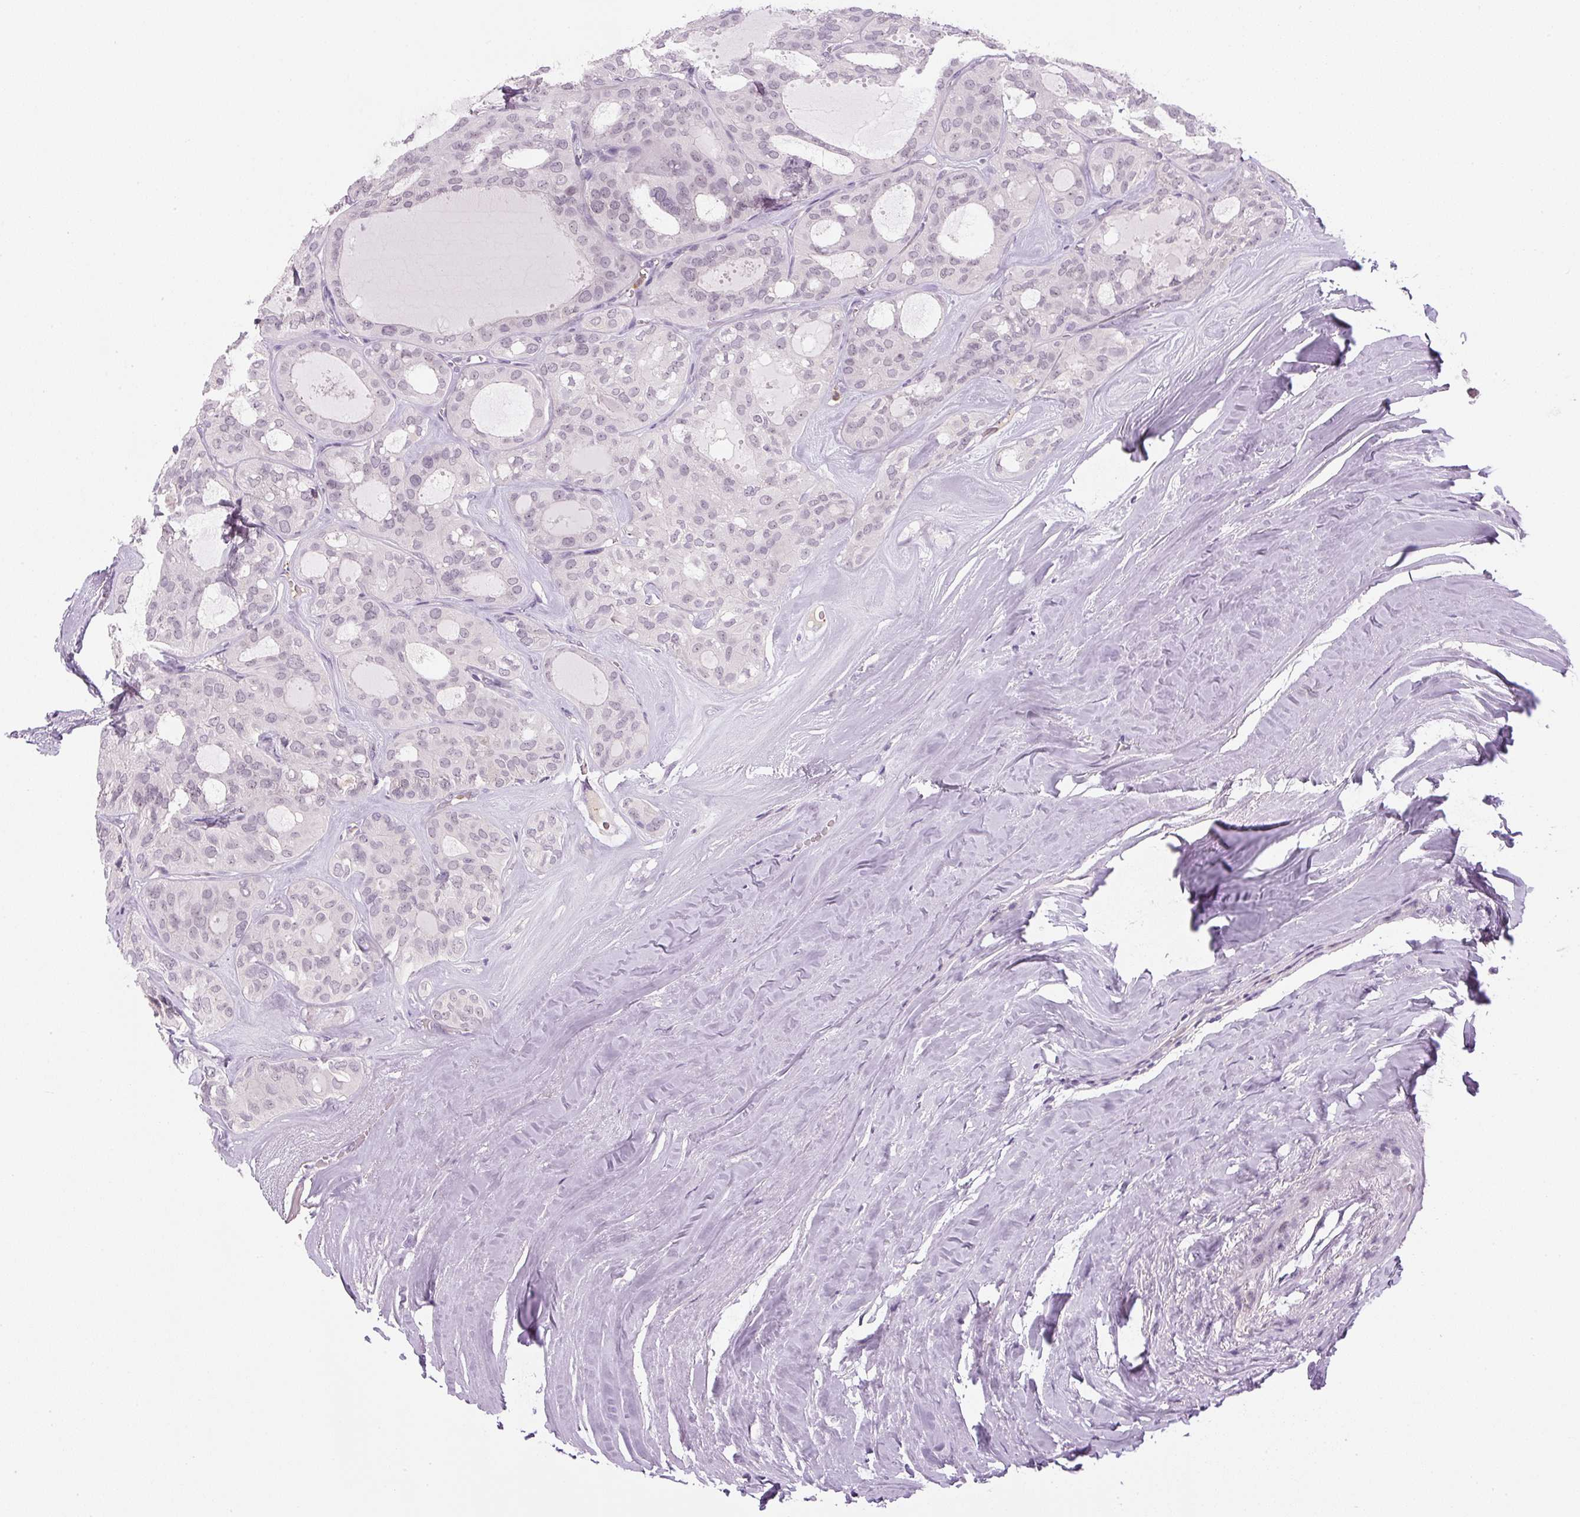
{"staining": {"intensity": "negative", "quantity": "none", "location": "none"}, "tissue": "thyroid cancer", "cell_type": "Tumor cells", "image_type": "cancer", "snomed": [{"axis": "morphology", "description": "Follicular adenoma carcinoma, NOS"}, {"axis": "topography", "description": "Thyroid gland"}], "caption": "Micrograph shows no significant protein staining in tumor cells of thyroid cancer. (DAB (3,3'-diaminobenzidine) IHC with hematoxylin counter stain).", "gene": "SGF29", "patient": {"sex": "male", "age": 75}}